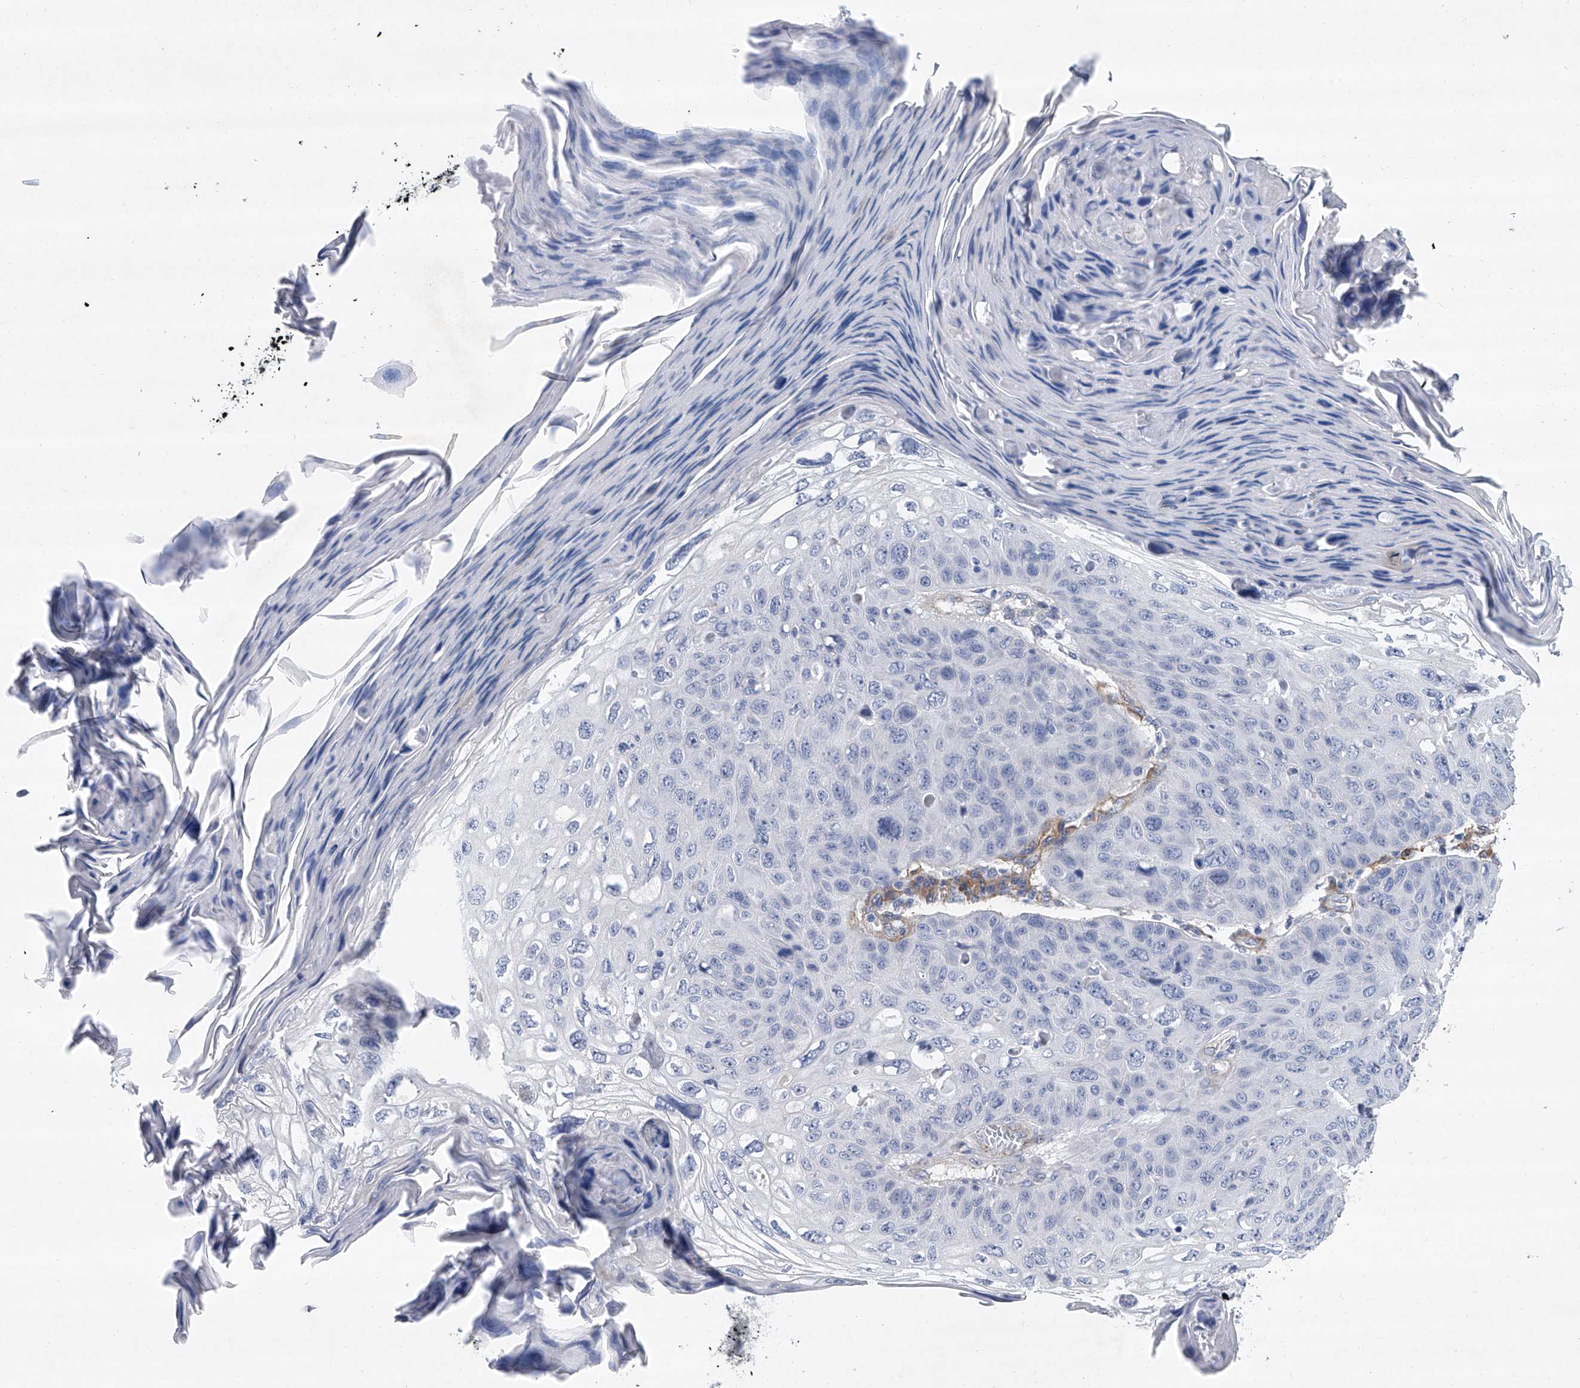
{"staining": {"intensity": "negative", "quantity": "none", "location": "none"}, "tissue": "skin cancer", "cell_type": "Tumor cells", "image_type": "cancer", "snomed": [{"axis": "morphology", "description": "Squamous cell carcinoma, NOS"}, {"axis": "topography", "description": "Skin"}], "caption": "Tumor cells show no significant protein expression in skin squamous cell carcinoma.", "gene": "ALG14", "patient": {"sex": "female", "age": 90}}